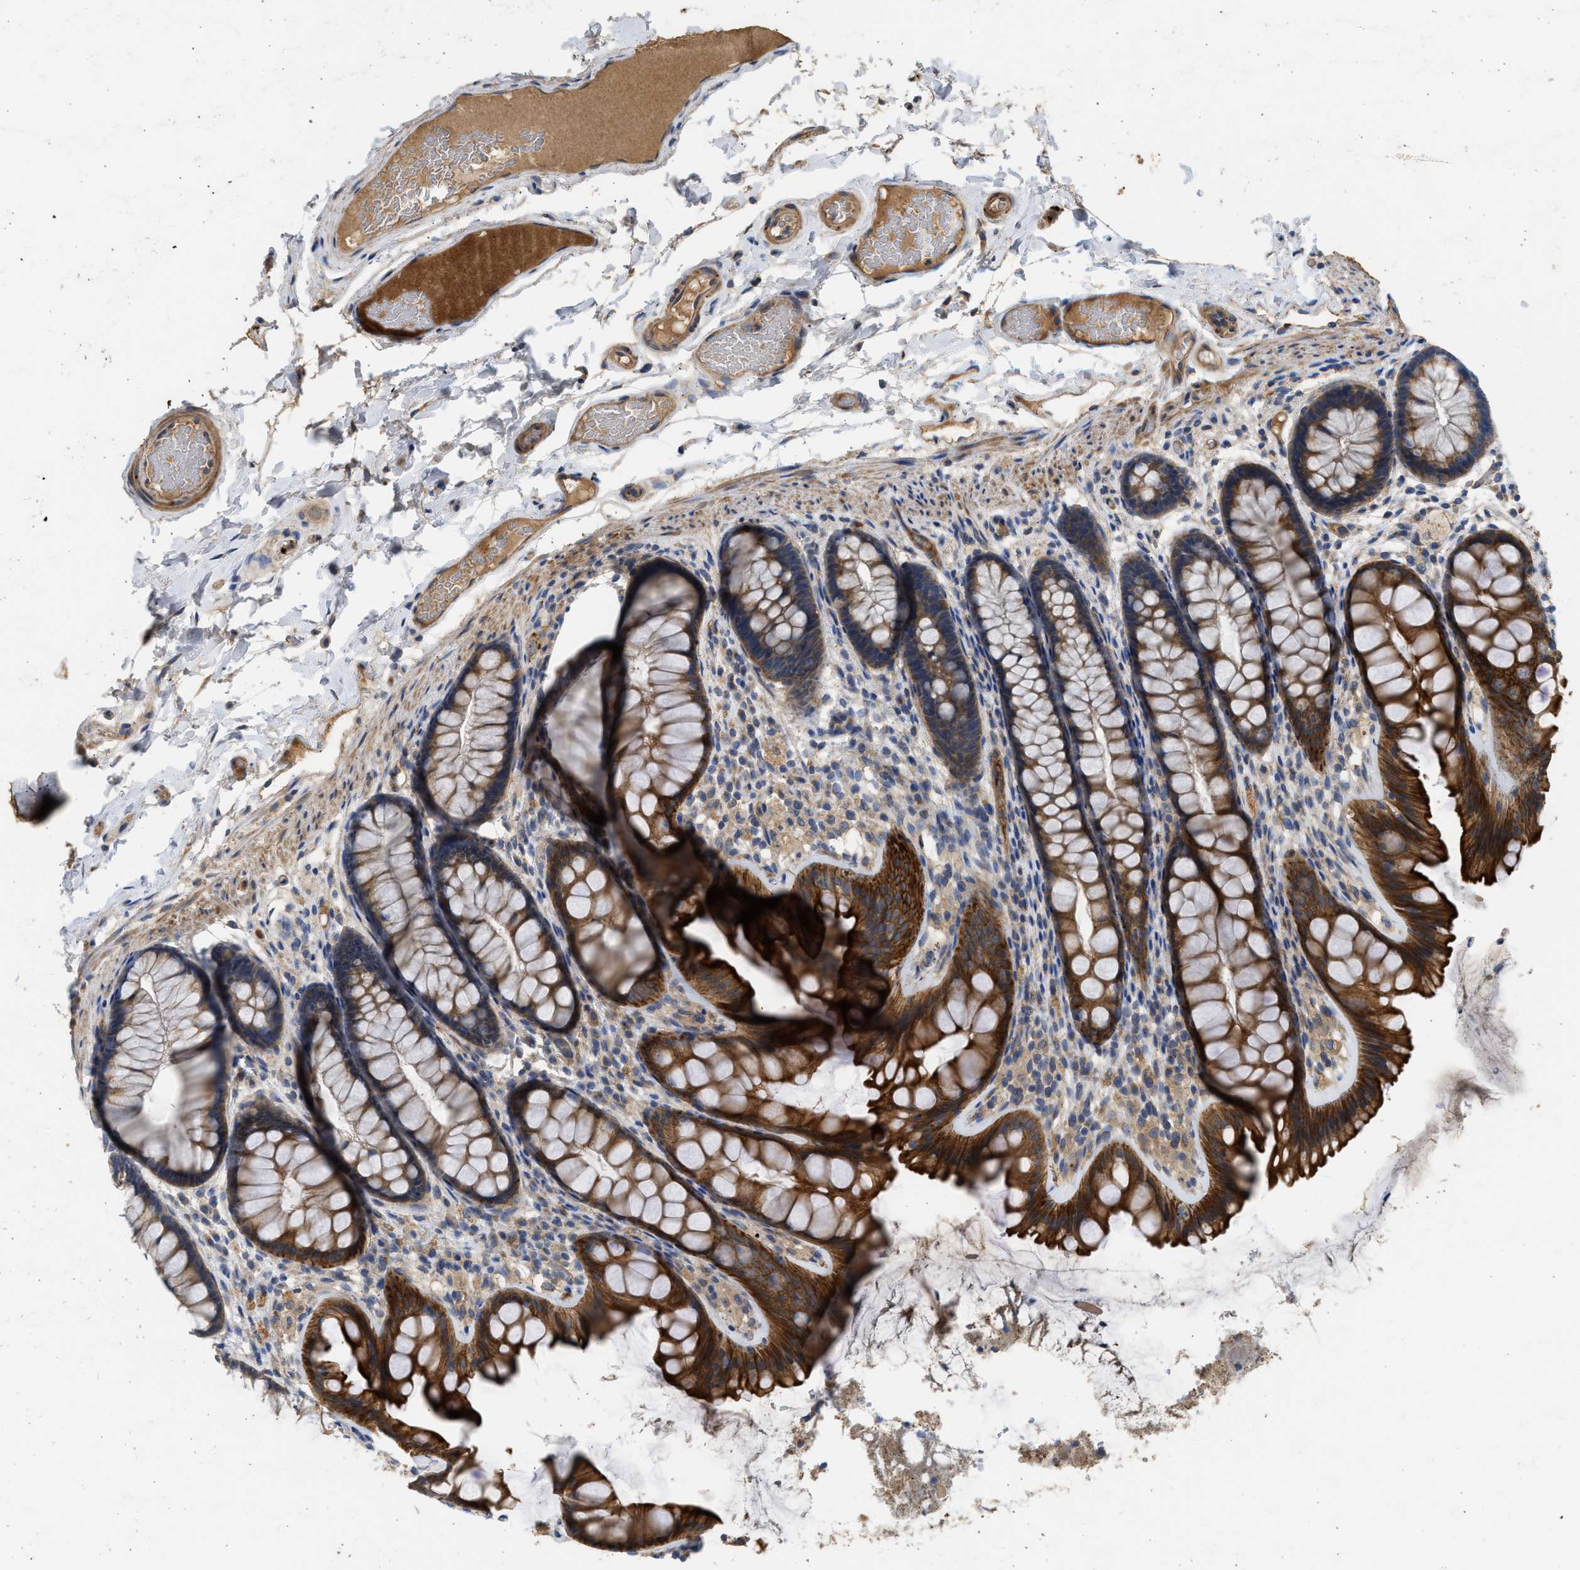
{"staining": {"intensity": "moderate", "quantity": ">75%", "location": "cytoplasmic/membranous"}, "tissue": "colon", "cell_type": "Endothelial cells", "image_type": "normal", "snomed": [{"axis": "morphology", "description": "Normal tissue, NOS"}, {"axis": "topography", "description": "Colon"}], "caption": "Endothelial cells exhibit moderate cytoplasmic/membranous expression in approximately >75% of cells in unremarkable colon.", "gene": "CSRNP2", "patient": {"sex": "female", "age": 56}}